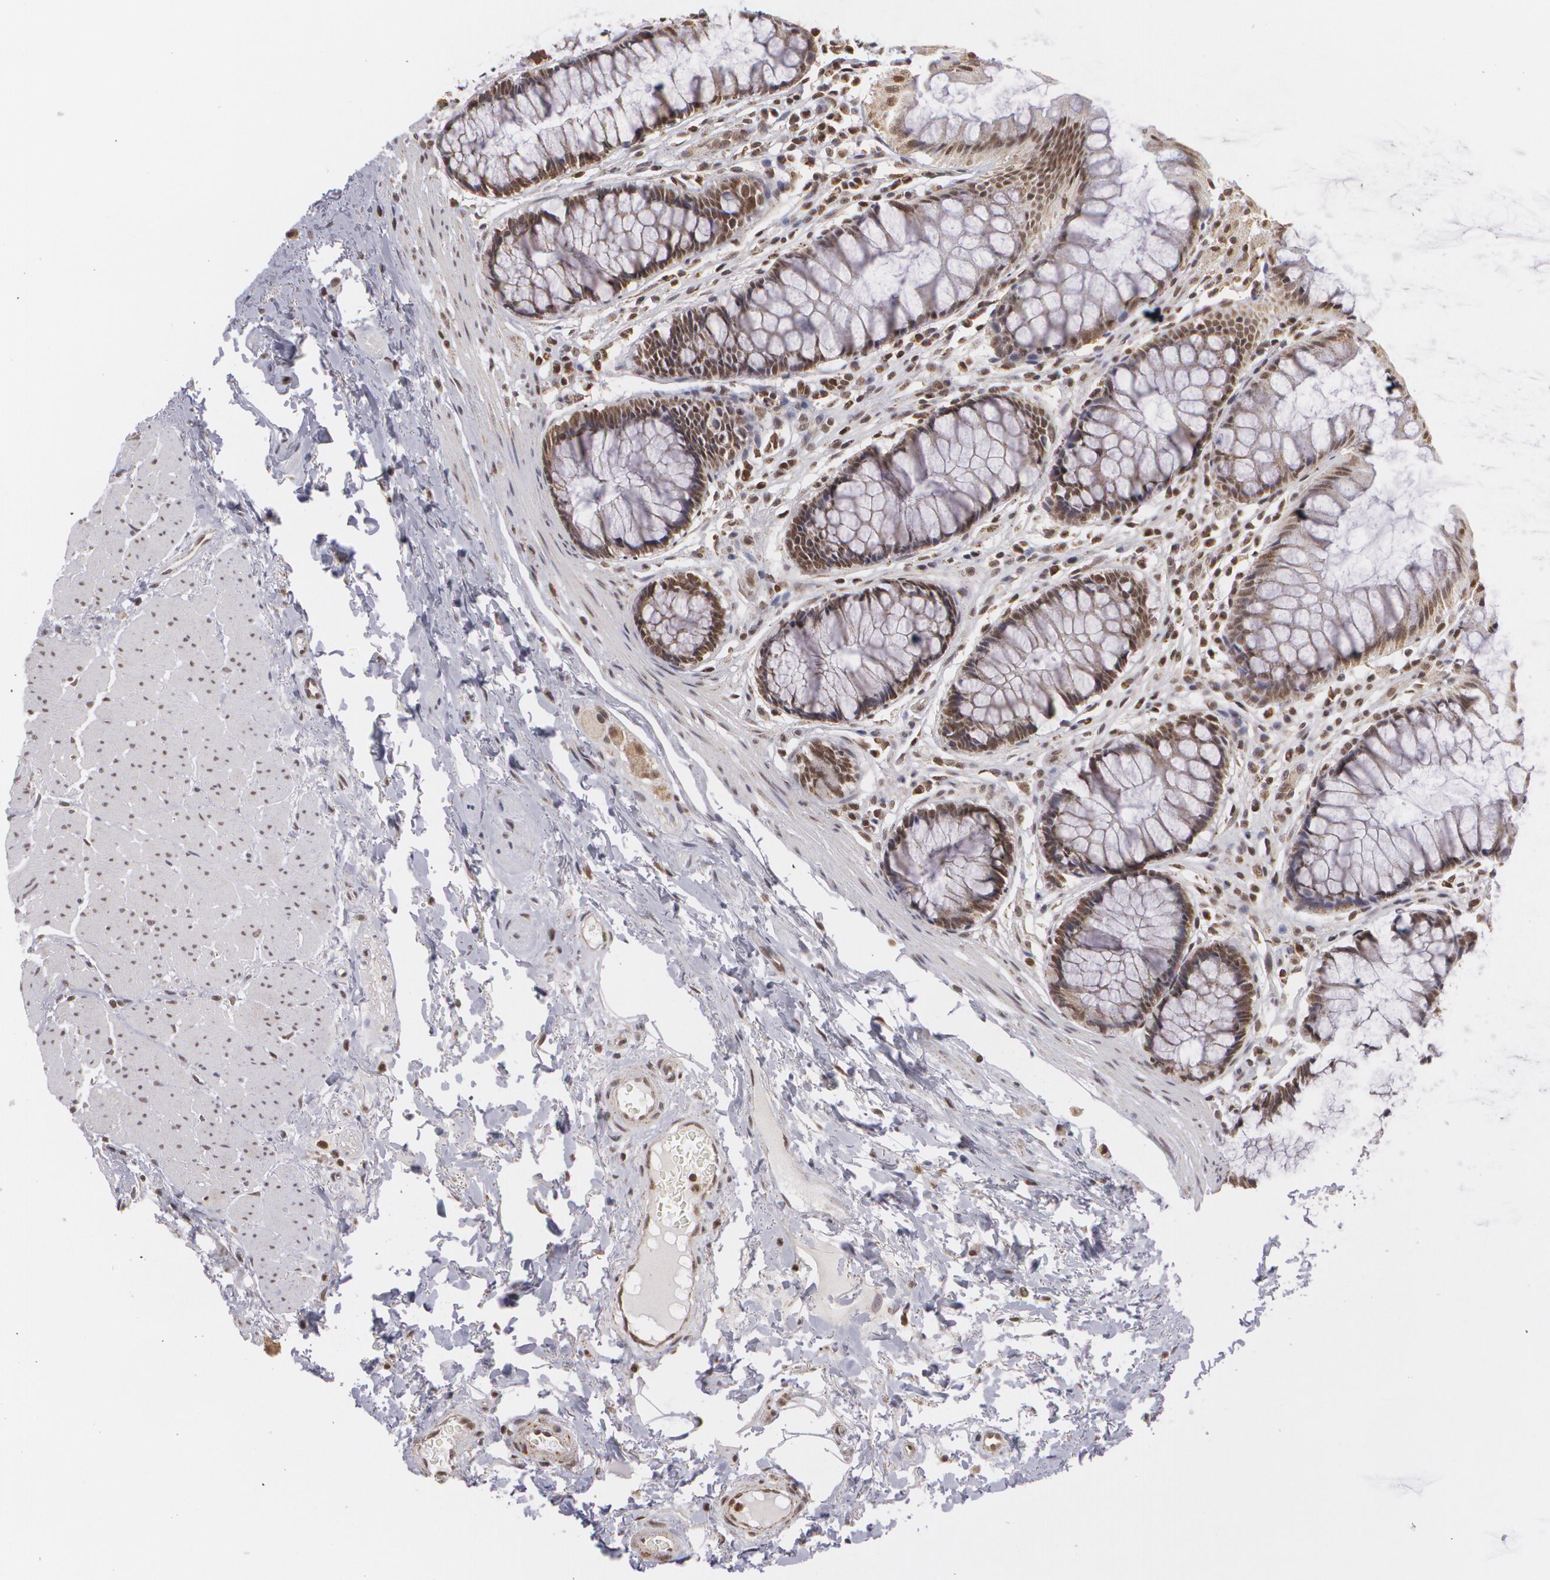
{"staining": {"intensity": "moderate", "quantity": ">75%", "location": "nuclear"}, "tissue": "rectum", "cell_type": "Glandular cells", "image_type": "normal", "snomed": [{"axis": "morphology", "description": "Normal tissue, NOS"}, {"axis": "topography", "description": "Rectum"}], "caption": "A high-resolution image shows immunohistochemistry staining of benign rectum, which exhibits moderate nuclear positivity in about >75% of glandular cells.", "gene": "MXD1", "patient": {"sex": "male", "age": 77}}